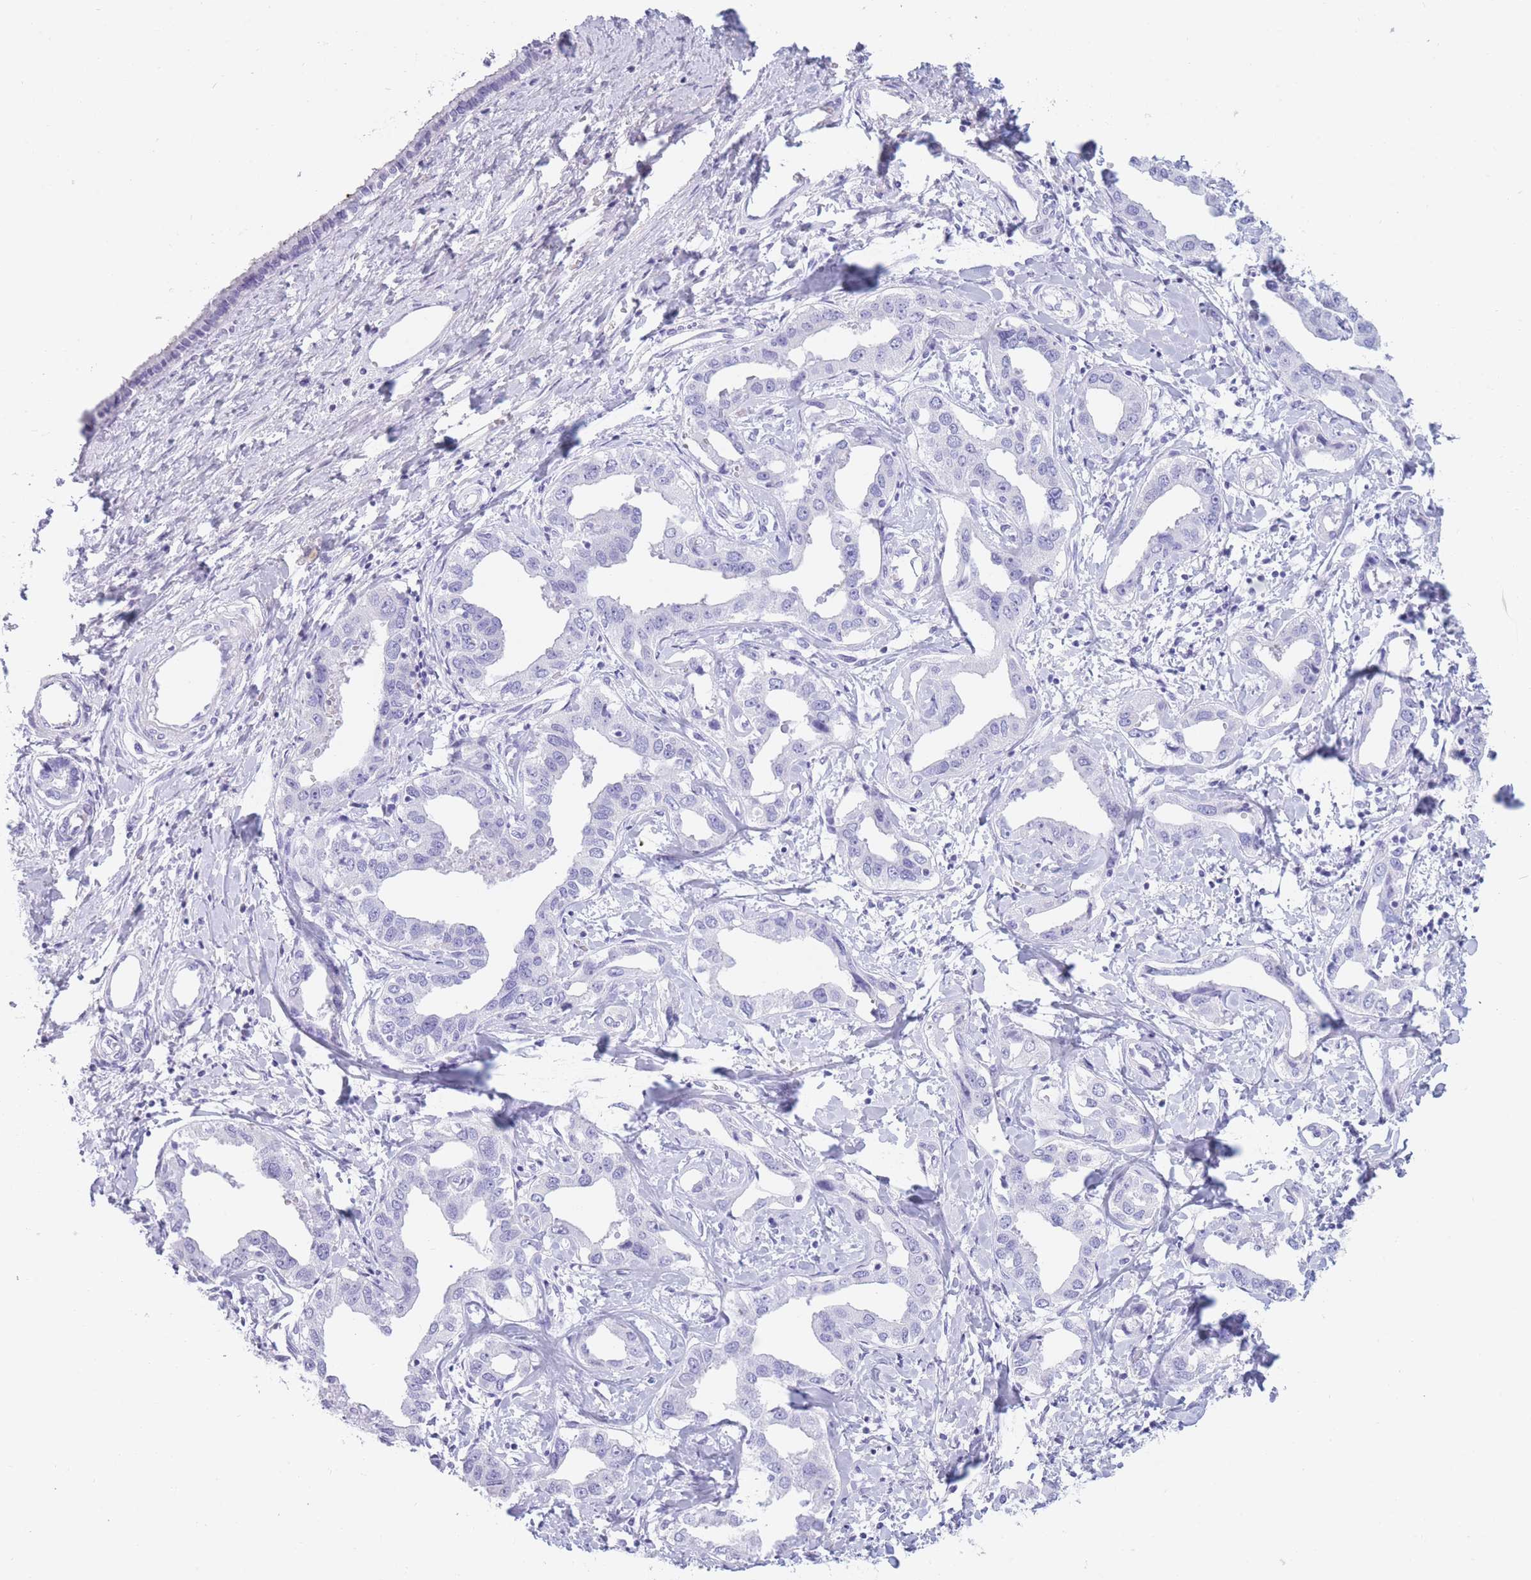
{"staining": {"intensity": "negative", "quantity": "none", "location": "none"}, "tissue": "liver cancer", "cell_type": "Tumor cells", "image_type": "cancer", "snomed": [{"axis": "morphology", "description": "Cholangiocarcinoma"}, {"axis": "topography", "description": "Liver"}], "caption": "Tumor cells are negative for brown protein staining in liver cholangiocarcinoma.", "gene": "TNFSF11", "patient": {"sex": "male", "age": 59}}